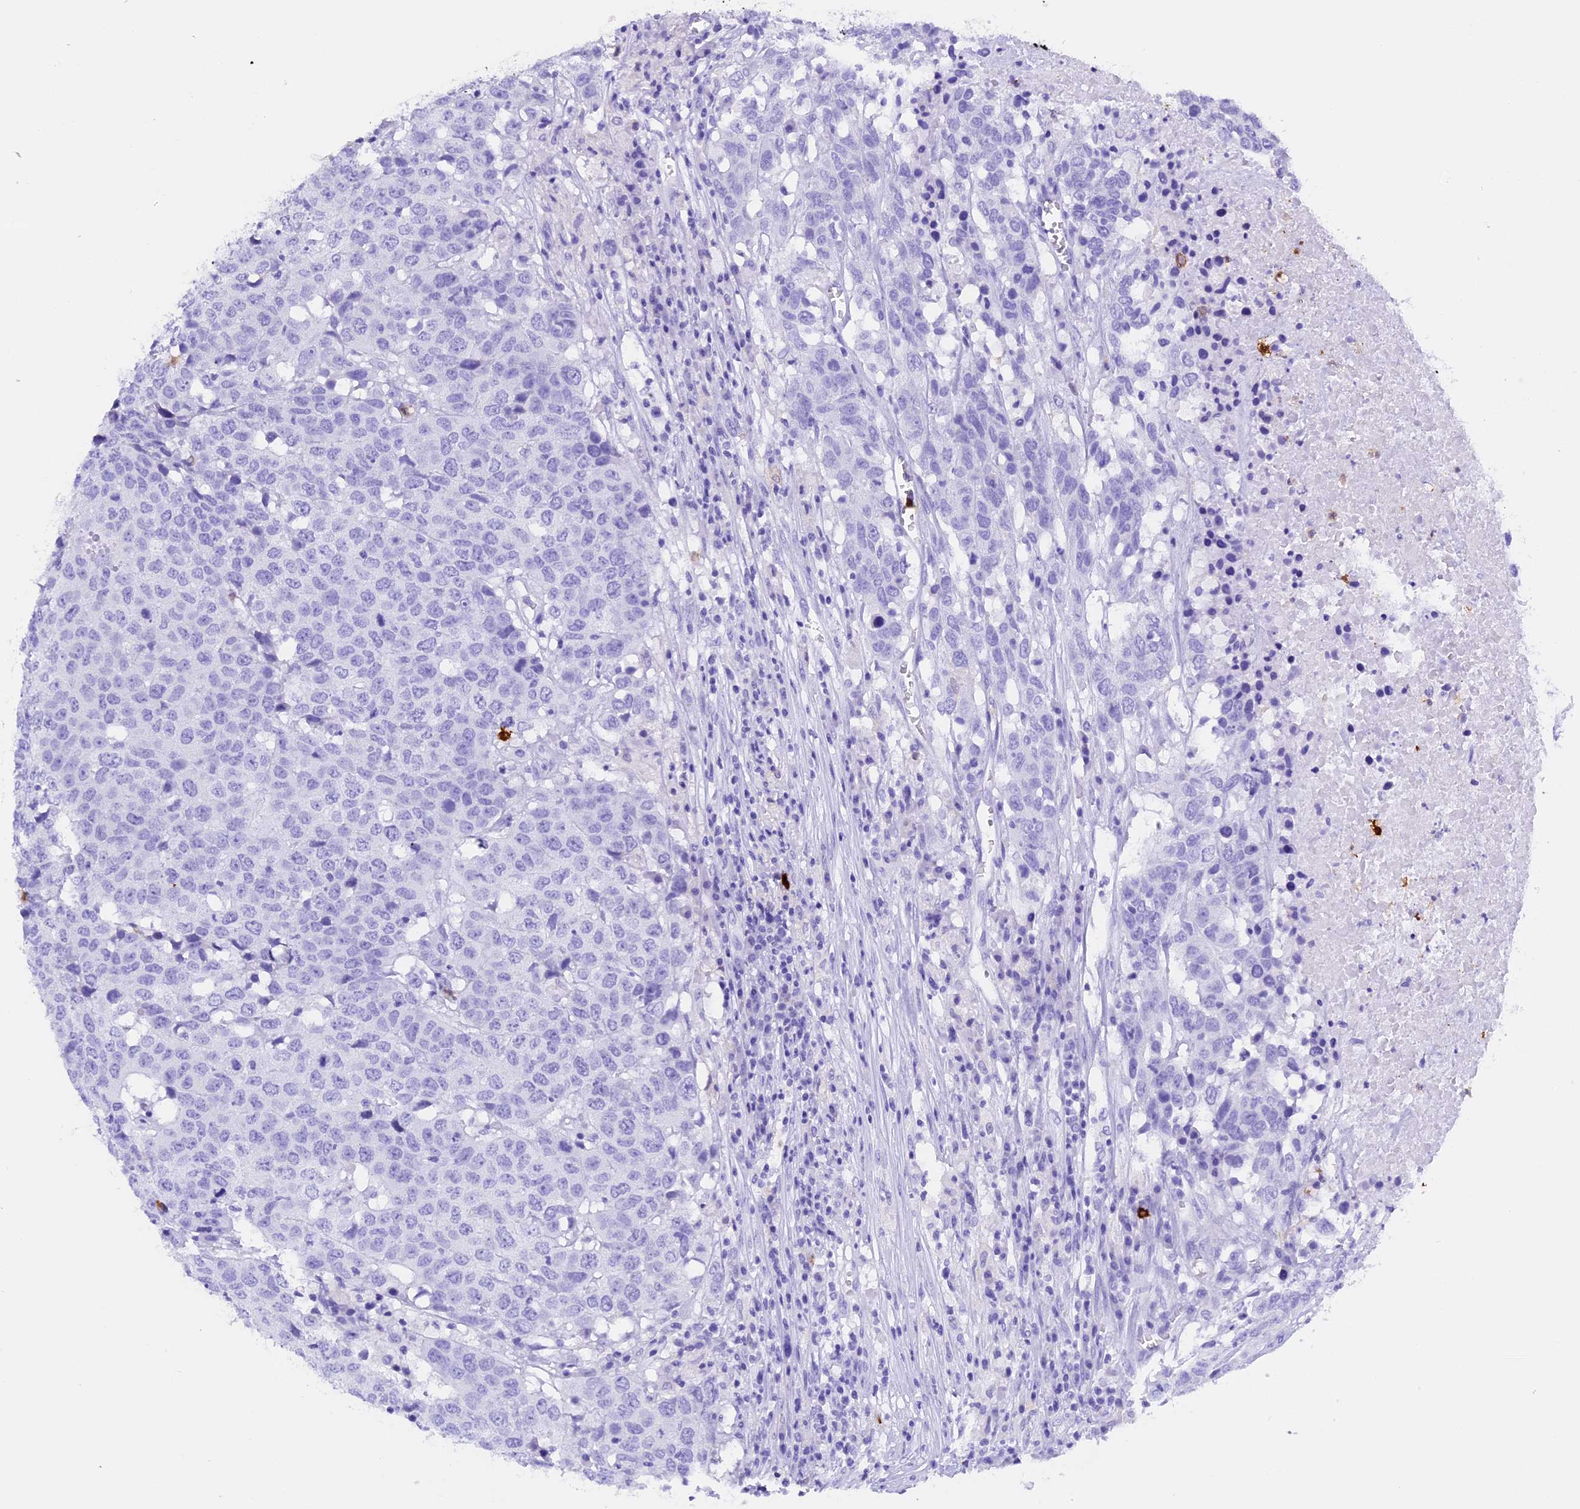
{"staining": {"intensity": "negative", "quantity": "none", "location": "none"}, "tissue": "head and neck cancer", "cell_type": "Tumor cells", "image_type": "cancer", "snomed": [{"axis": "morphology", "description": "Squamous cell carcinoma, NOS"}, {"axis": "topography", "description": "Head-Neck"}], "caption": "Immunohistochemical staining of human head and neck cancer (squamous cell carcinoma) reveals no significant staining in tumor cells.", "gene": "CLC", "patient": {"sex": "male", "age": 66}}